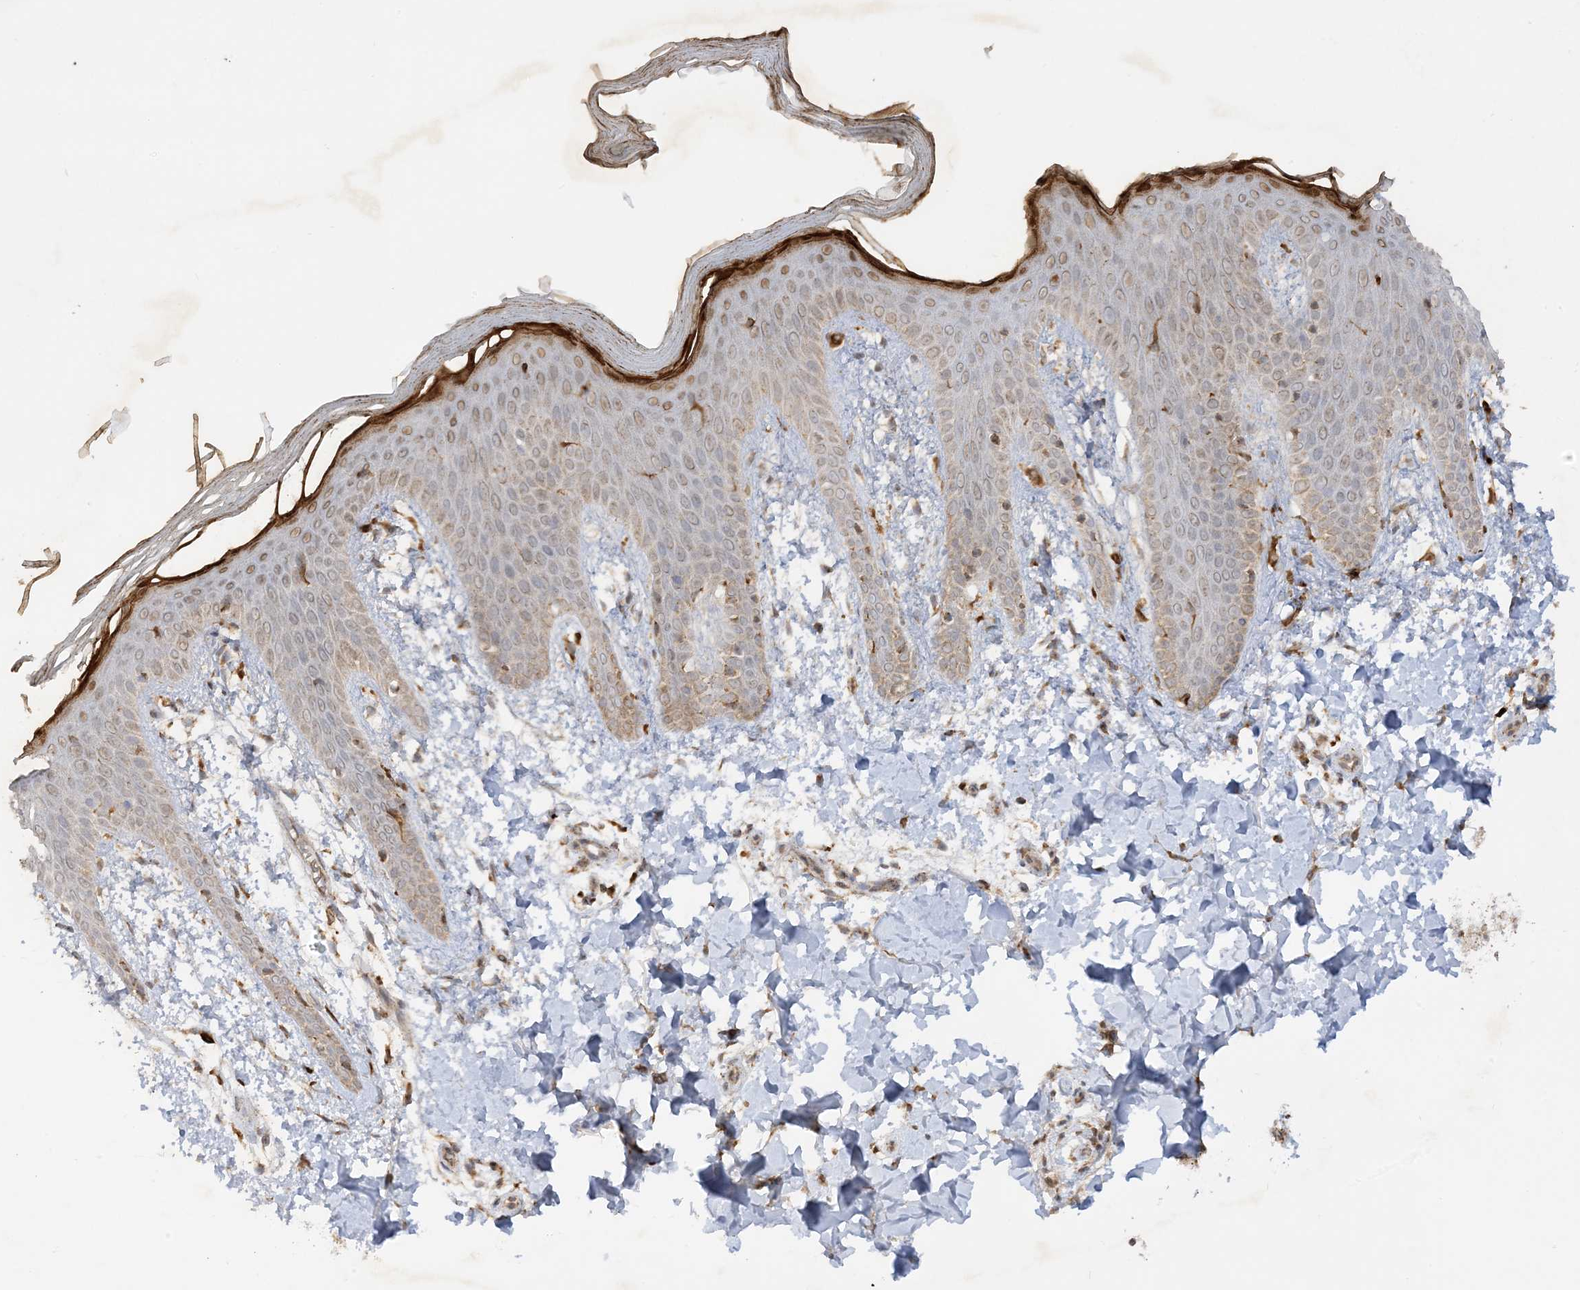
{"staining": {"intensity": "moderate", "quantity": ">75%", "location": "cytoplasmic/membranous"}, "tissue": "skin", "cell_type": "Fibroblasts", "image_type": "normal", "snomed": [{"axis": "morphology", "description": "Normal tissue, NOS"}, {"axis": "topography", "description": "Skin"}], "caption": "DAB (3,3'-diaminobenzidine) immunohistochemical staining of normal skin demonstrates moderate cytoplasmic/membranous protein positivity in about >75% of fibroblasts.", "gene": "NDUFAF3", "patient": {"sex": "male", "age": 36}}